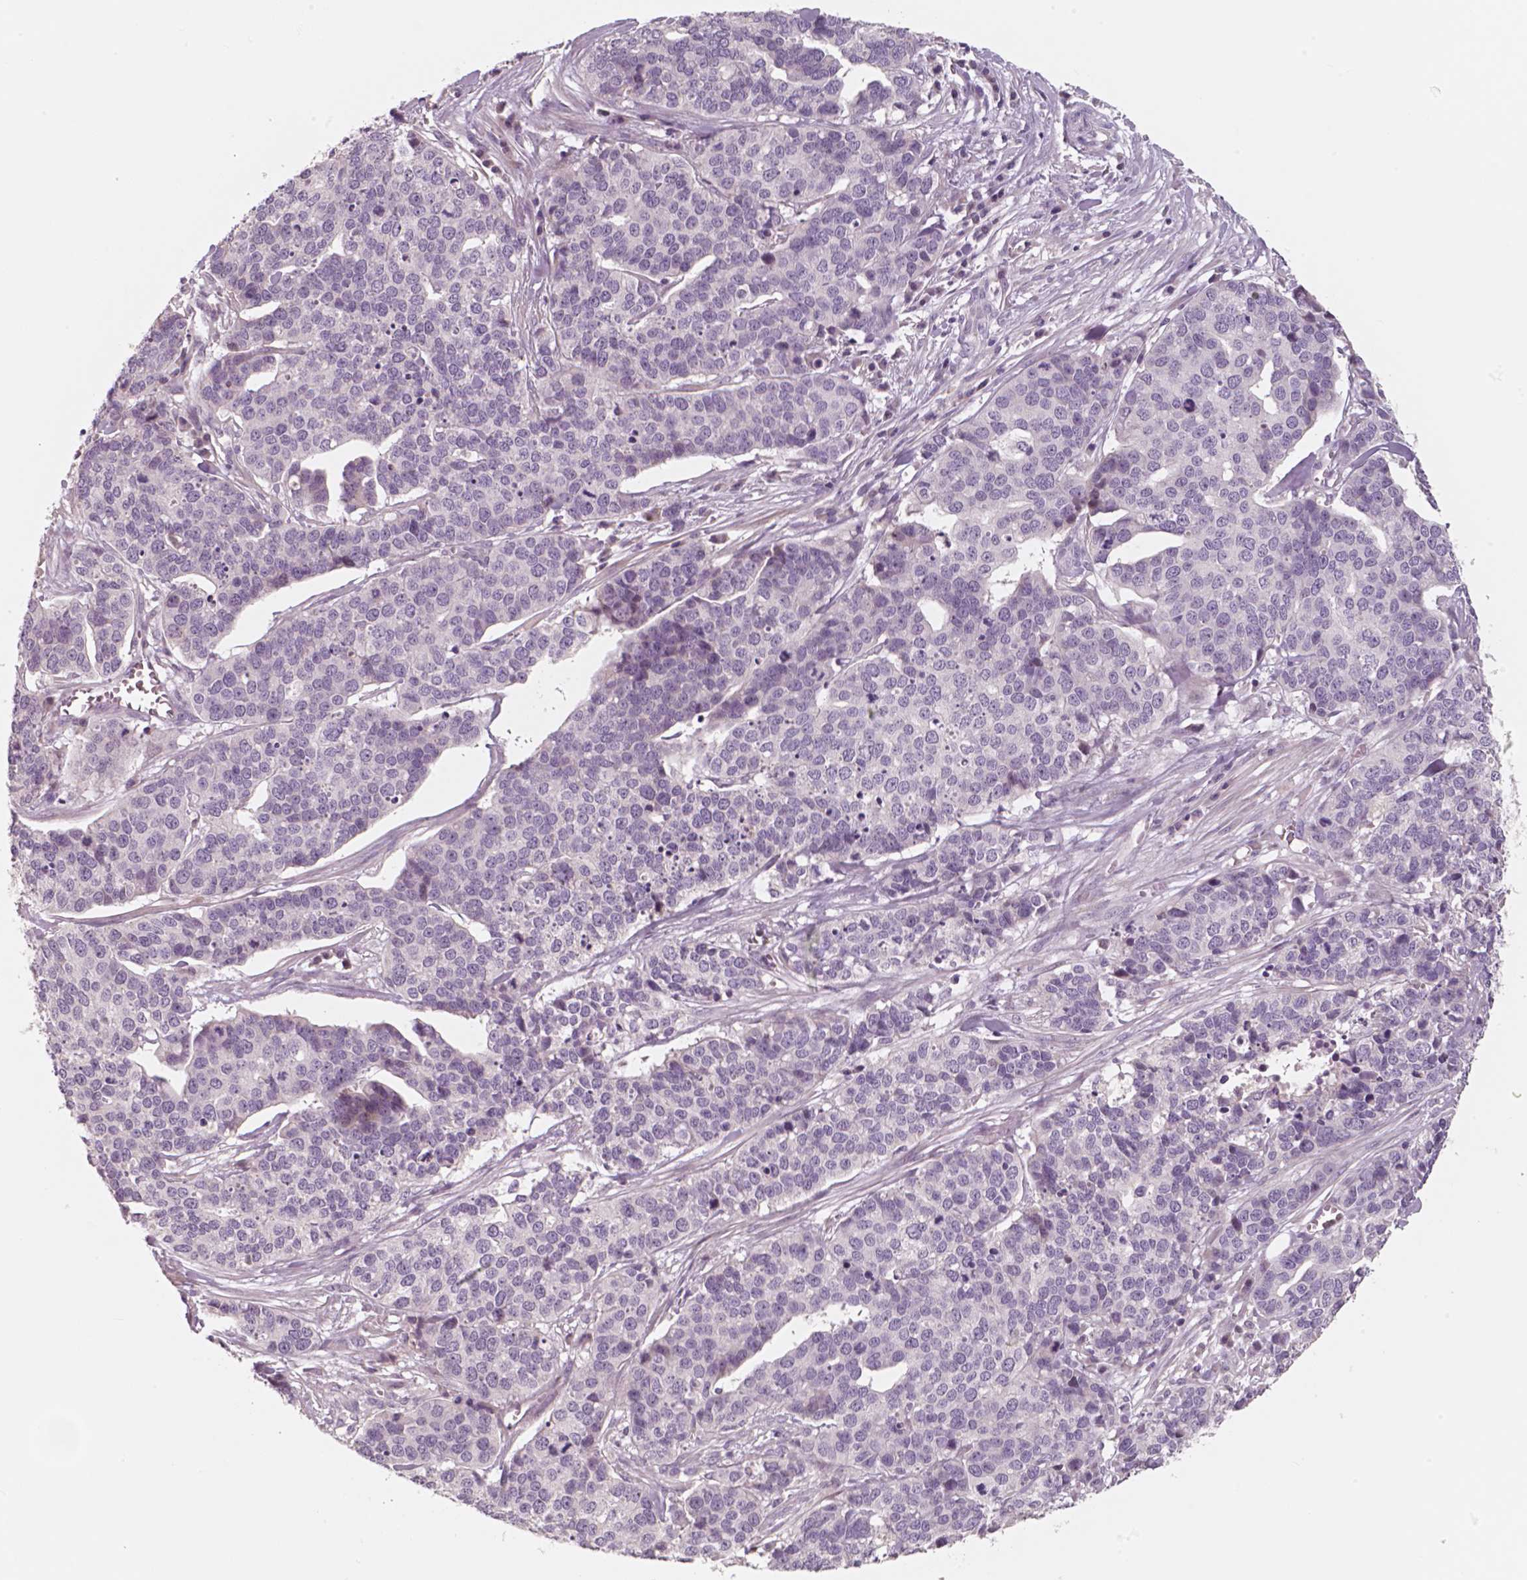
{"staining": {"intensity": "negative", "quantity": "none", "location": "none"}, "tissue": "ovarian cancer", "cell_type": "Tumor cells", "image_type": "cancer", "snomed": [{"axis": "morphology", "description": "Carcinoma, endometroid"}, {"axis": "topography", "description": "Ovary"}], "caption": "A high-resolution histopathology image shows IHC staining of ovarian endometroid carcinoma, which demonstrates no significant staining in tumor cells.", "gene": "RNASE7", "patient": {"sex": "female", "age": 65}}